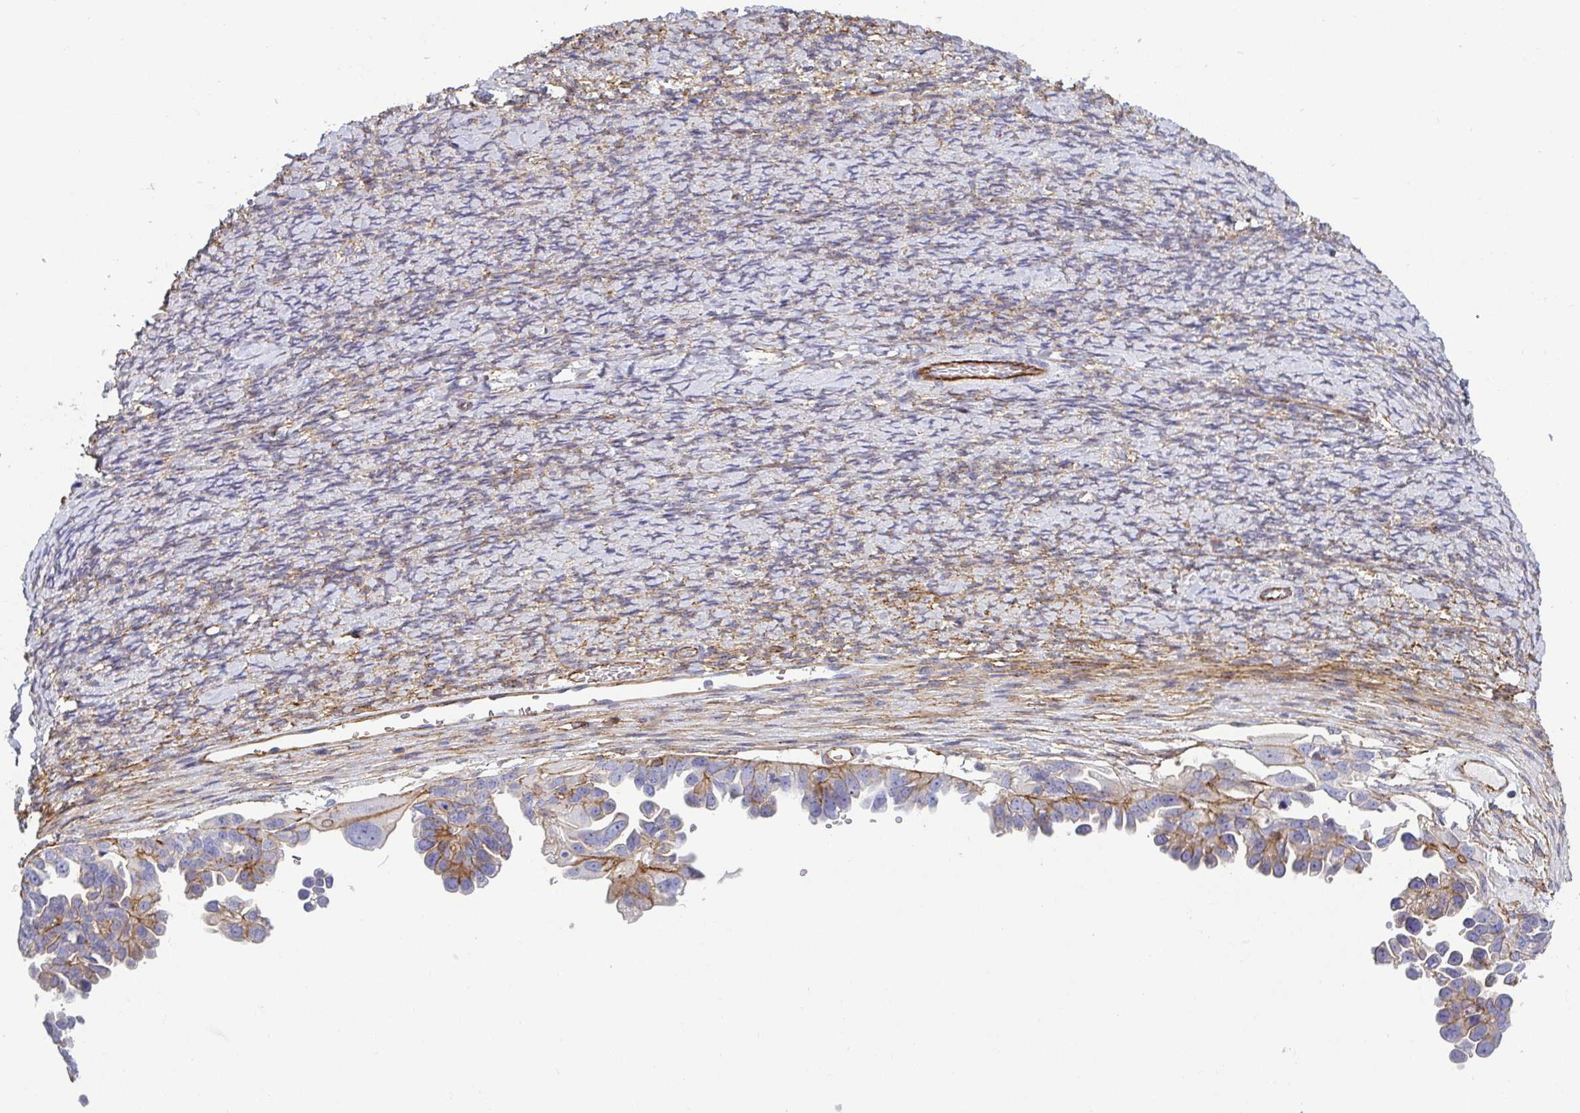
{"staining": {"intensity": "moderate", "quantity": "25%-75%", "location": "cytoplasmic/membranous"}, "tissue": "ovarian cancer", "cell_type": "Tumor cells", "image_type": "cancer", "snomed": [{"axis": "morphology", "description": "Cystadenocarcinoma, serous, NOS"}, {"axis": "topography", "description": "Ovary"}], "caption": "Immunohistochemical staining of human ovarian cancer reveals medium levels of moderate cytoplasmic/membranous protein expression in about 25%-75% of tumor cells.", "gene": "LIMA1", "patient": {"sex": "female", "age": 53}}